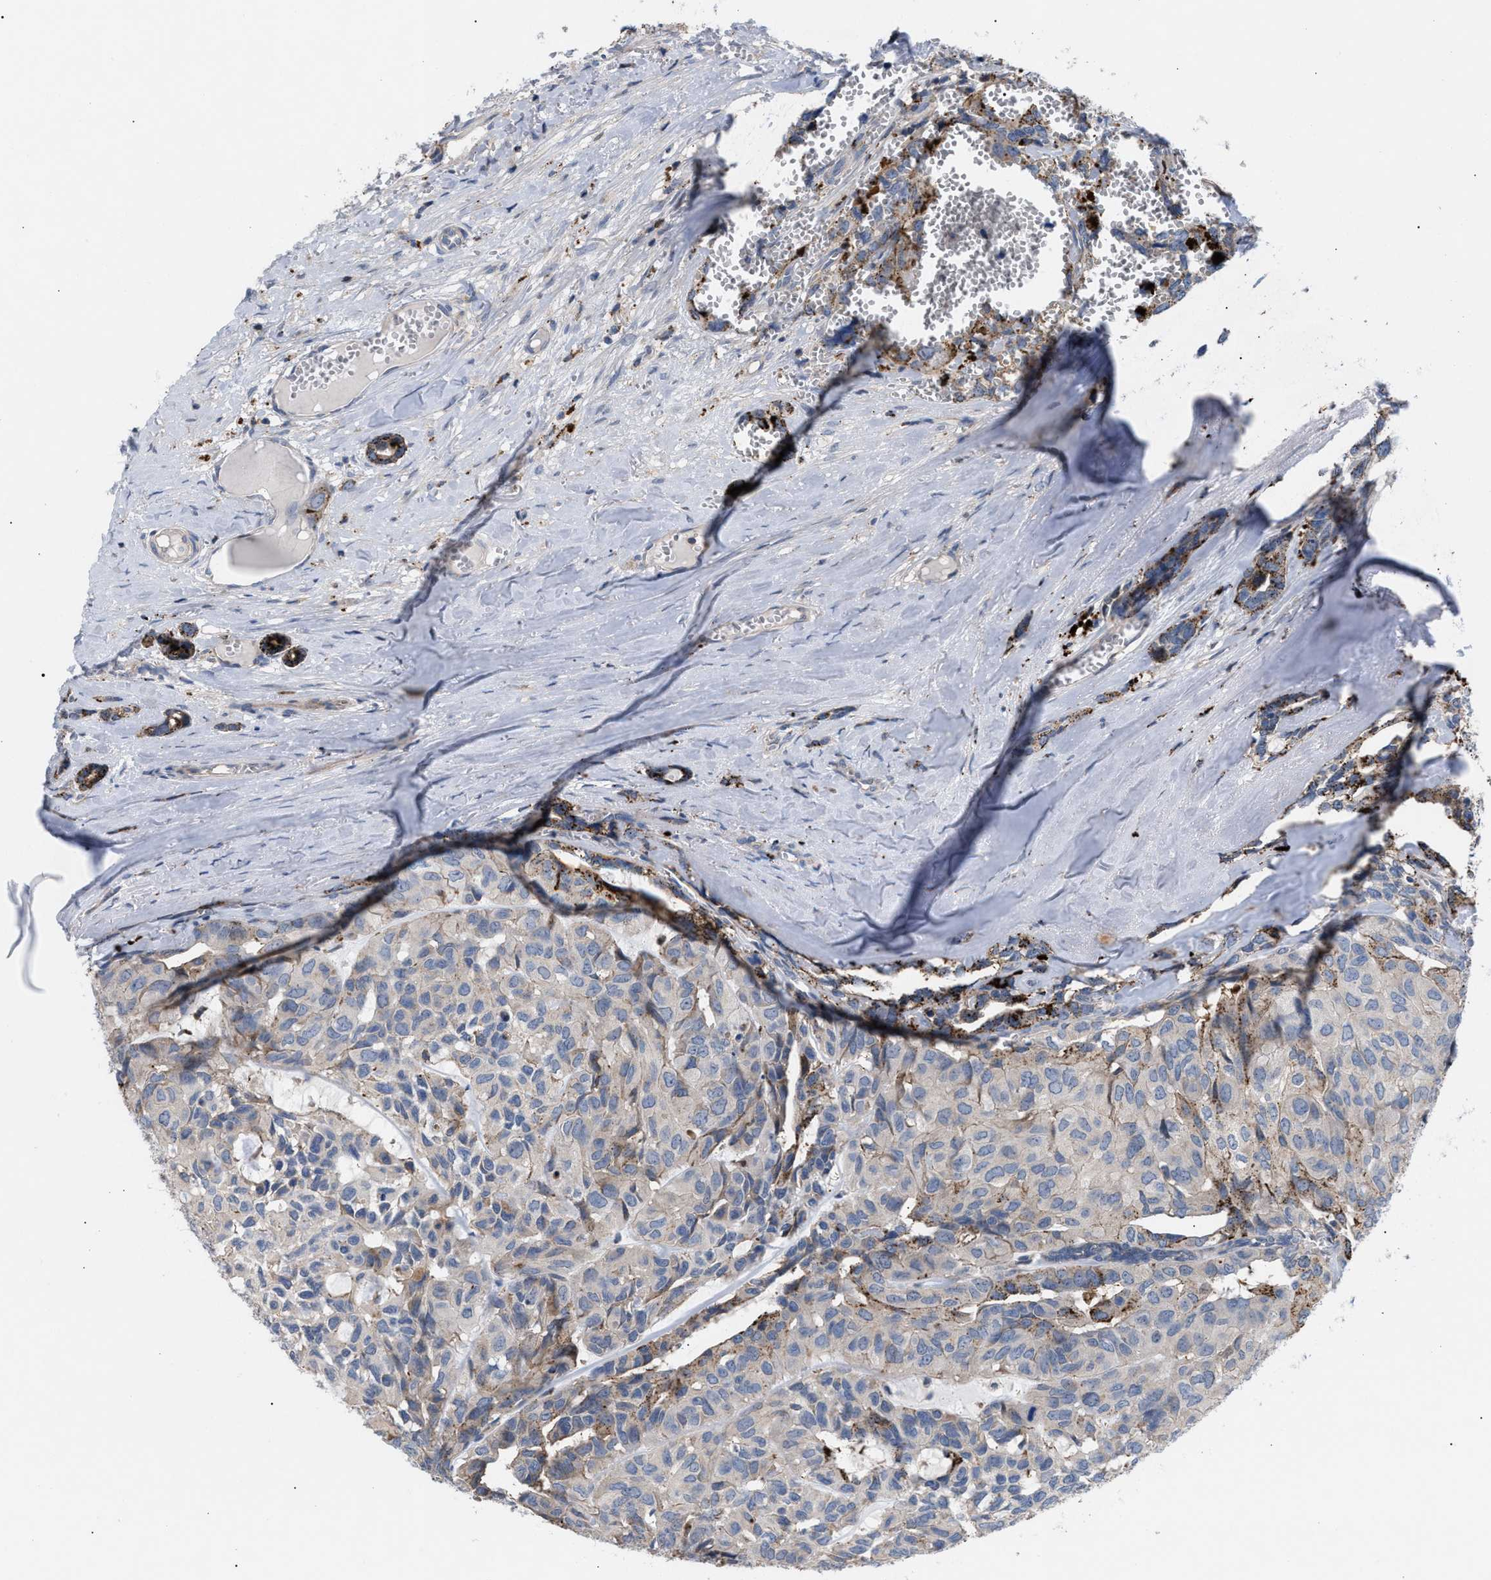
{"staining": {"intensity": "weak", "quantity": "<25%", "location": "cytoplasmic/membranous"}, "tissue": "head and neck cancer", "cell_type": "Tumor cells", "image_type": "cancer", "snomed": [{"axis": "morphology", "description": "Adenocarcinoma, NOS"}, {"axis": "topography", "description": "Salivary gland, NOS"}, {"axis": "topography", "description": "Head-Neck"}], "caption": "Immunohistochemistry of human head and neck cancer (adenocarcinoma) reveals no expression in tumor cells. (Brightfield microscopy of DAB immunohistochemistry (IHC) at high magnification).", "gene": "MBTD1", "patient": {"sex": "female", "age": 76}}